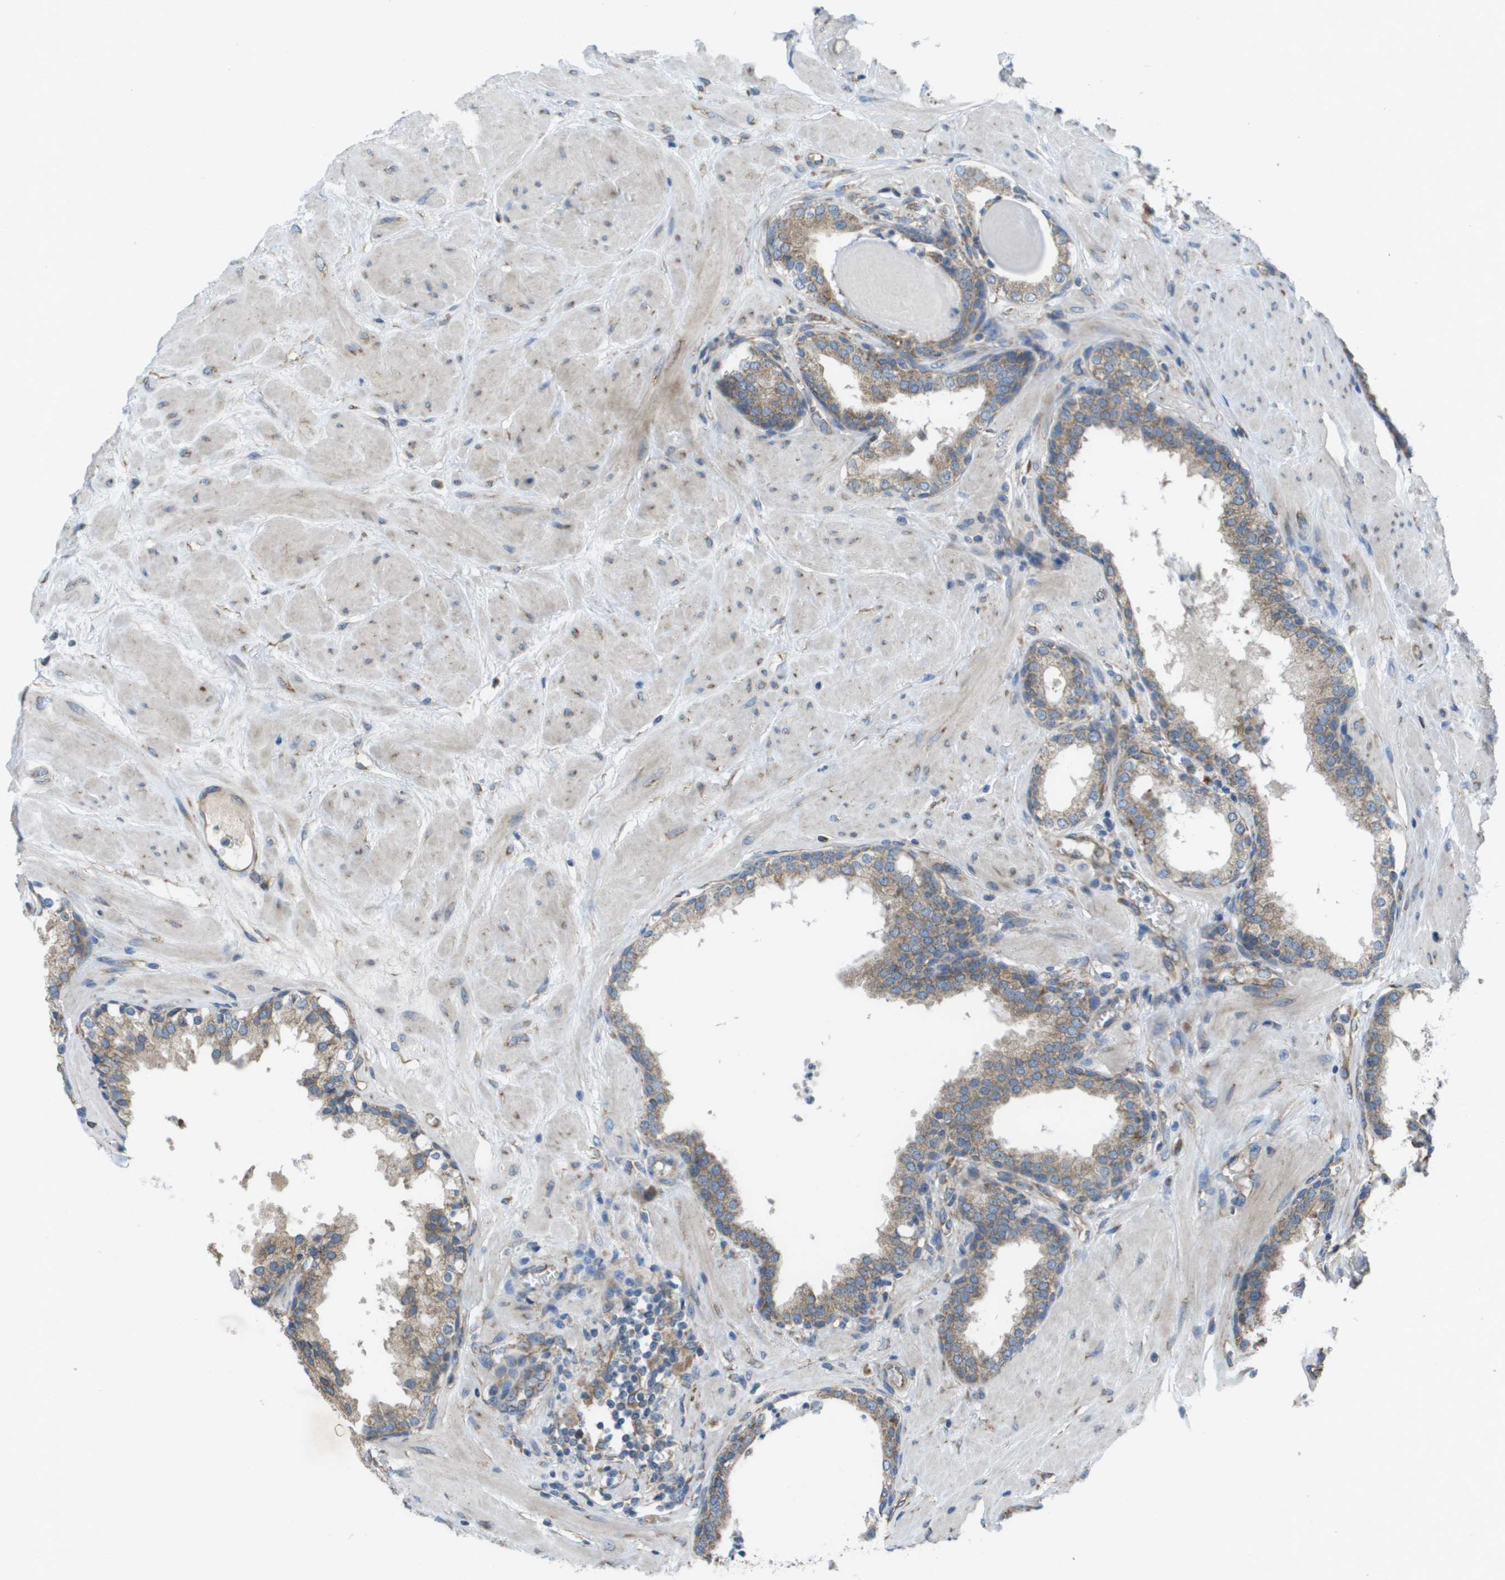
{"staining": {"intensity": "weak", "quantity": ">75%", "location": "cytoplasmic/membranous"}, "tissue": "prostate", "cell_type": "Glandular cells", "image_type": "normal", "snomed": [{"axis": "morphology", "description": "Normal tissue, NOS"}, {"axis": "topography", "description": "Prostate"}], "caption": "Protein expression analysis of unremarkable prostate displays weak cytoplasmic/membranous positivity in about >75% of glandular cells. (Stains: DAB in brown, nuclei in blue, Microscopy: brightfield microscopy at high magnification).", "gene": "CLCN2", "patient": {"sex": "male", "age": 51}}